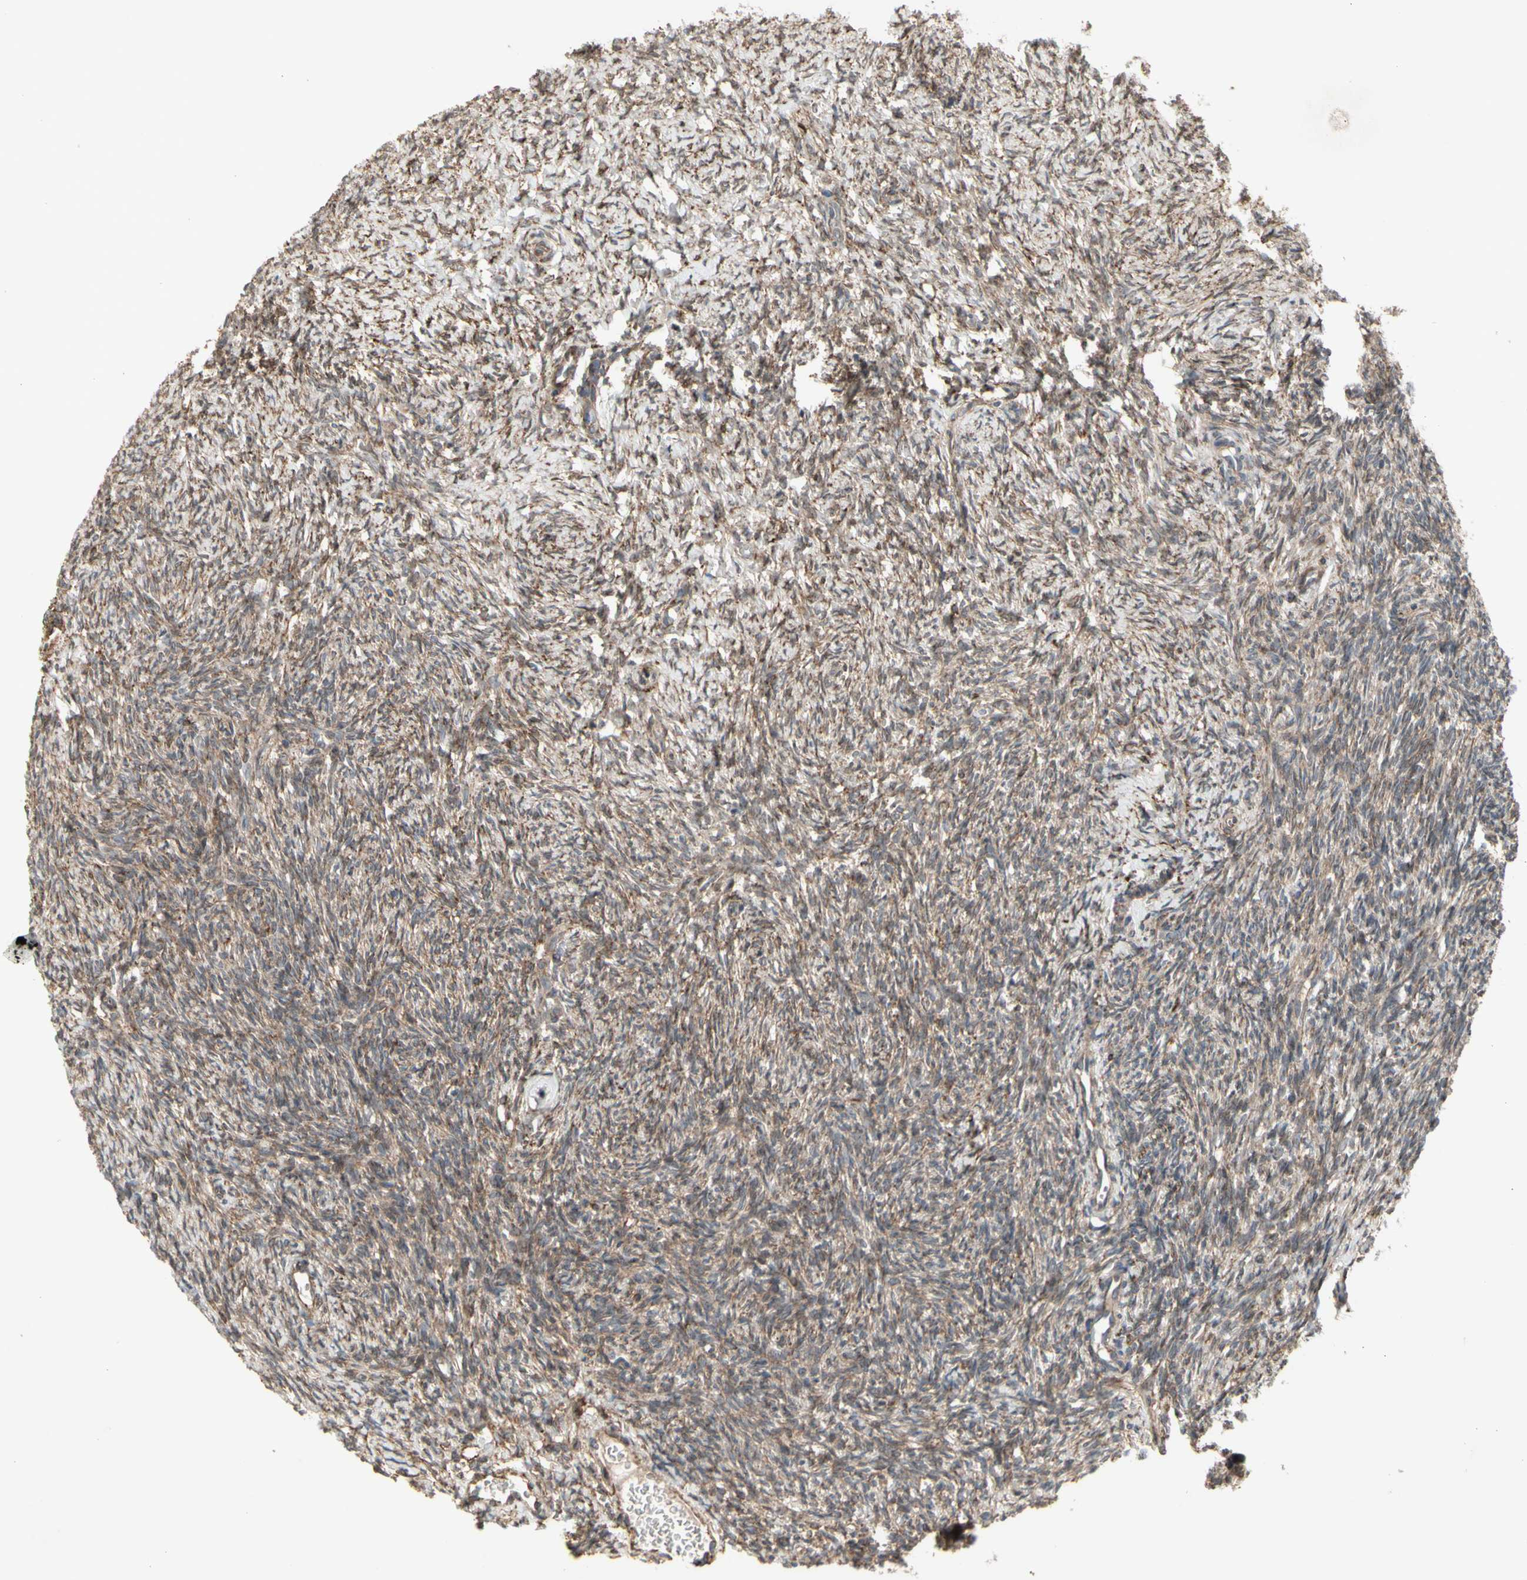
{"staining": {"intensity": "moderate", "quantity": ">75%", "location": "cytoplasmic/membranous"}, "tissue": "ovary", "cell_type": "Ovarian stroma cells", "image_type": "normal", "snomed": [{"axis": "morphology", "description": "Normal tissue, NOS"}, {"axis": "topography", "description": "Ovary"}], "caption": "Immunohistochemical staining of normal ovary exhibits medium levels of moderate cytoplasmic/membranous positivity in approximately >75% of ovarian stroma cells.", "gene": "SLC39A9", "patient": {"sex": "female", "age": 35}}